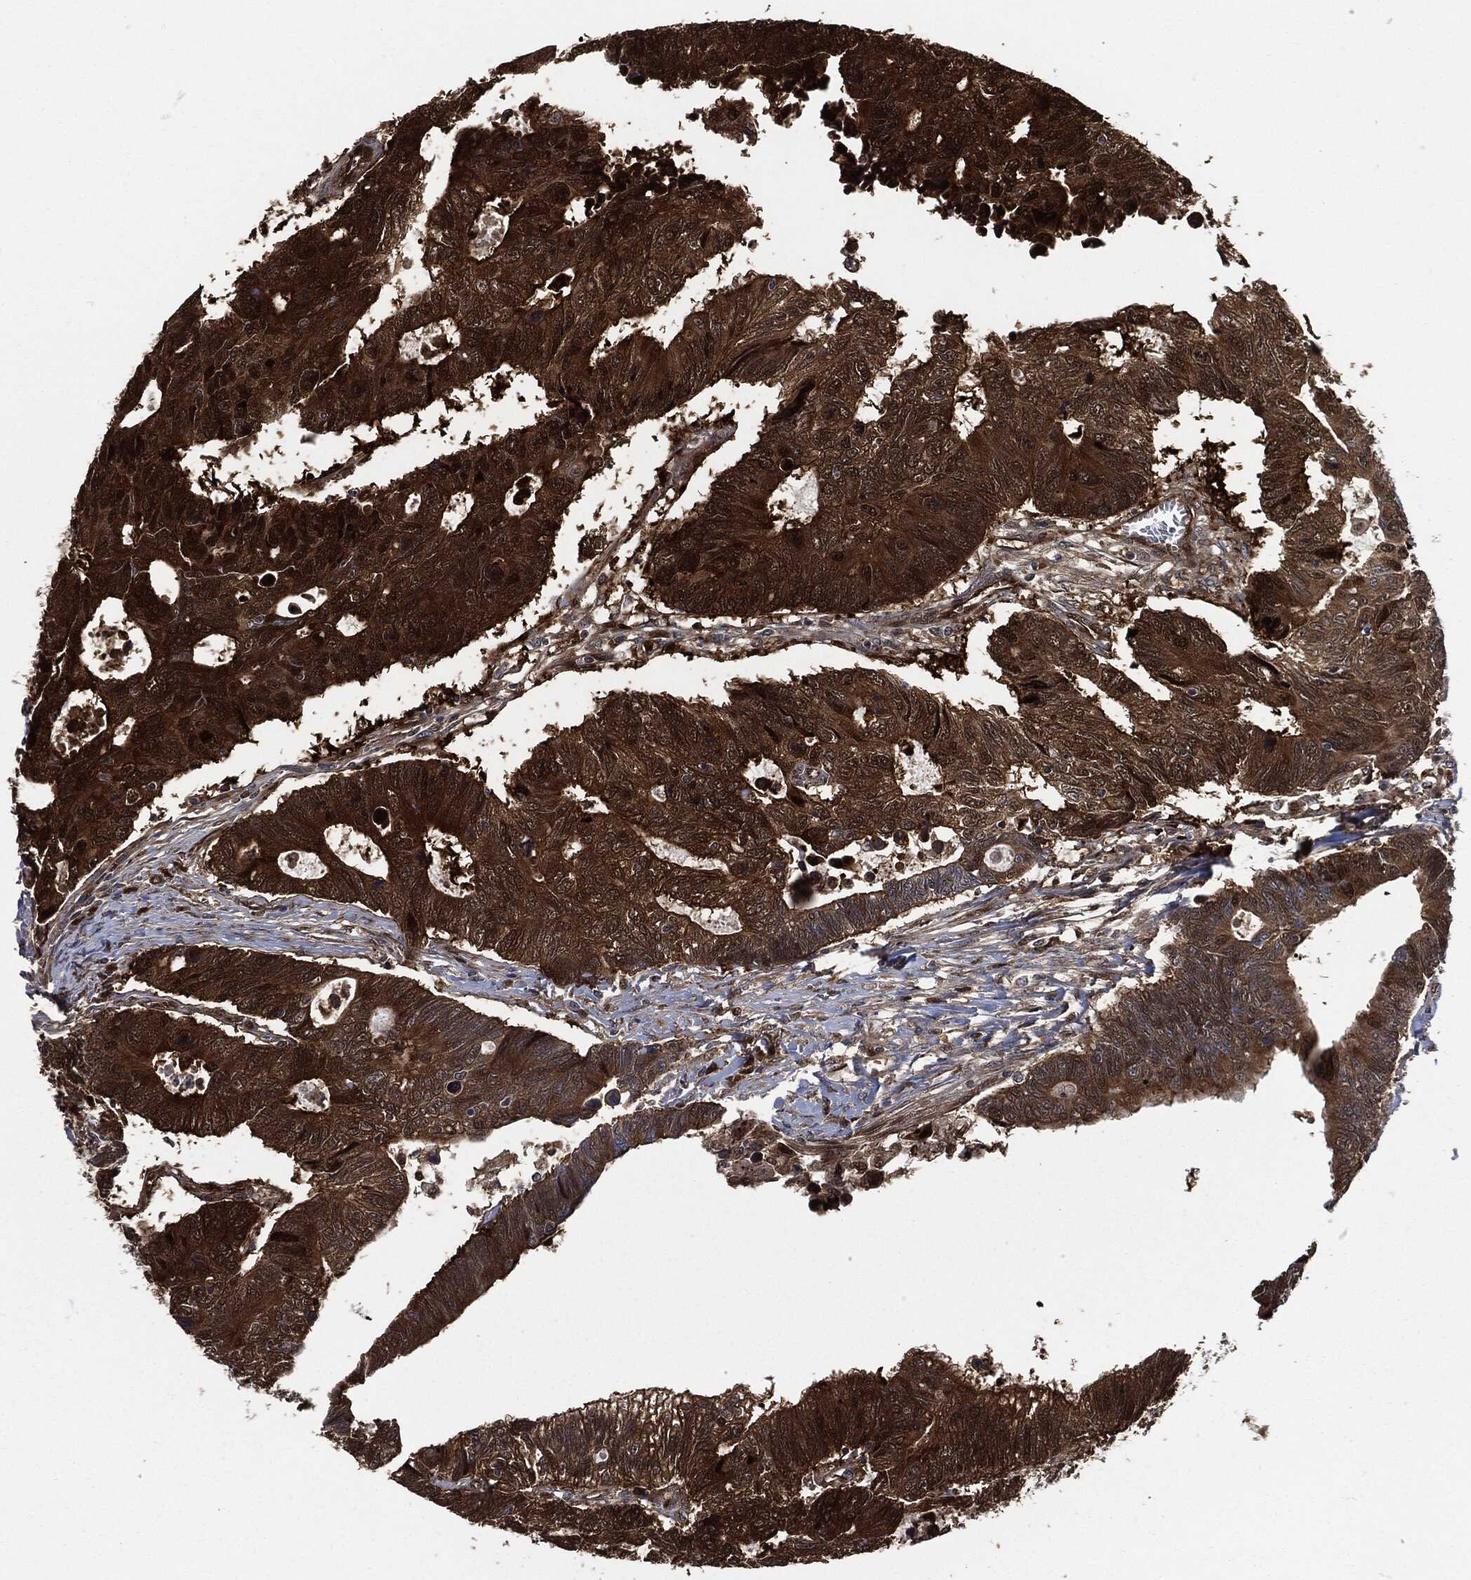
{"staining": {"intensity": "strong", "quantity": ">75%", "location": "cytoplasmic/membranous,nuclear"}, "tissue": "colorectal cancer", "cell_type": "Tumor cells", "image_type": "cancer", "snomed": [{"axis": "morphology", "description": "Adenocarcinoma, NOS"}, {"axis": "topography", "description": "Colon"}], "caption": "Immunohistochemical staining of human colorectal cancer (adenocarcinoma) reveals high levels of strong cytoplasmic/membranous and nuclear expression in about >75% of tumor cells.", "gene": "DCTN1", "patient": {"sex": "female", "age": 77}}